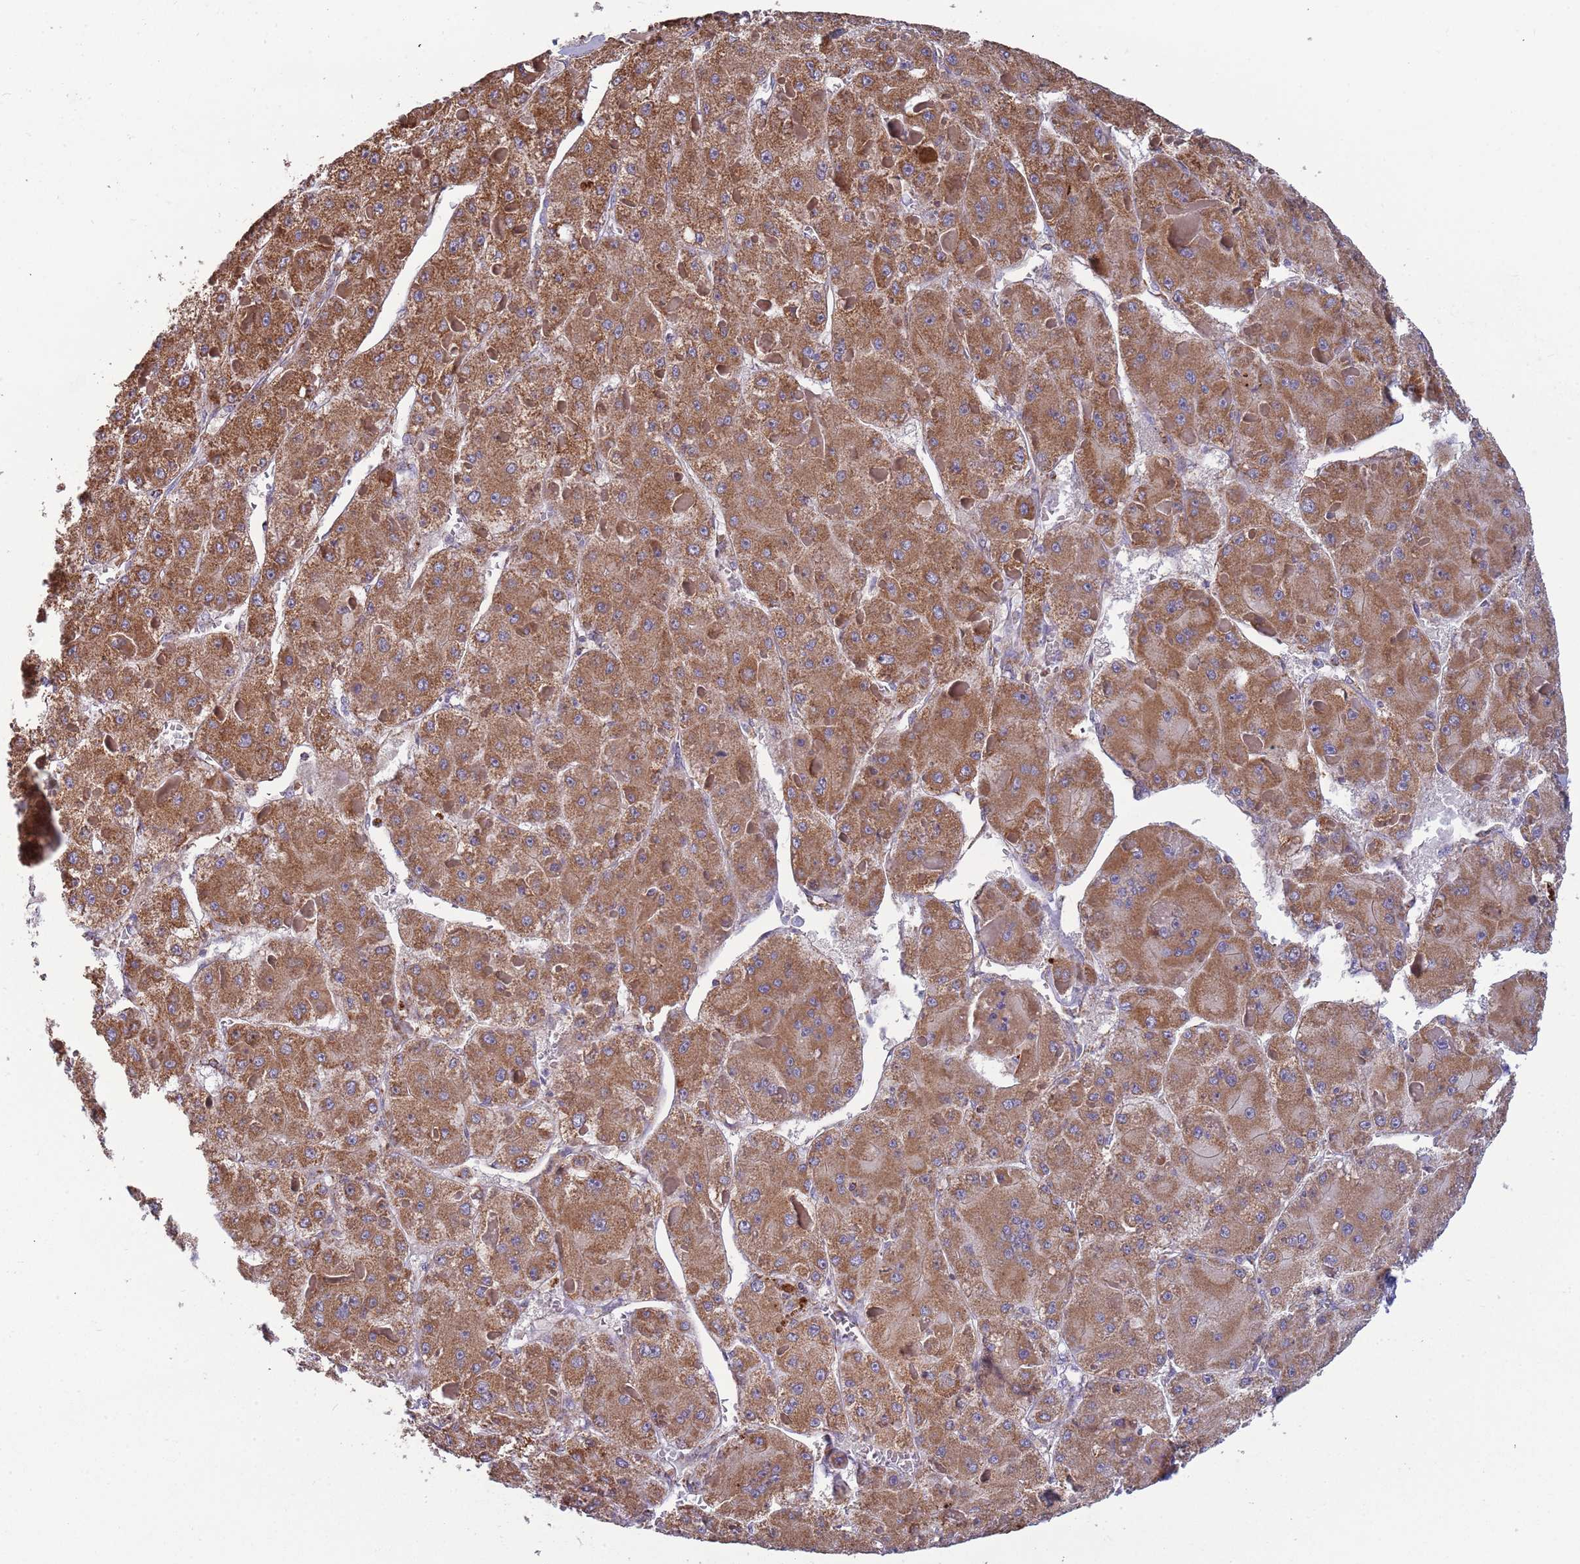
{"staining": {"intensity": "moderate", "quantity": ">75%", "location": "cytoplasmic/membranous"}, "tissue": "liver cancer", "cell_type": "Tumor cells", "image_type": "cancer", "snomed": [{"axis": "morphology", "description": "Carcinoma, Hepatocellular, NOS"}, {"axis": "topography", "description": "Liver"}], "caption": "Brown immunohistochemical staining in liver cancer exhibits moderate cytoplasmic/membranous positivity in about >75% of tumor cells.", "gene": "VPS16", "patient": {"sex": "female", "age": 73}}